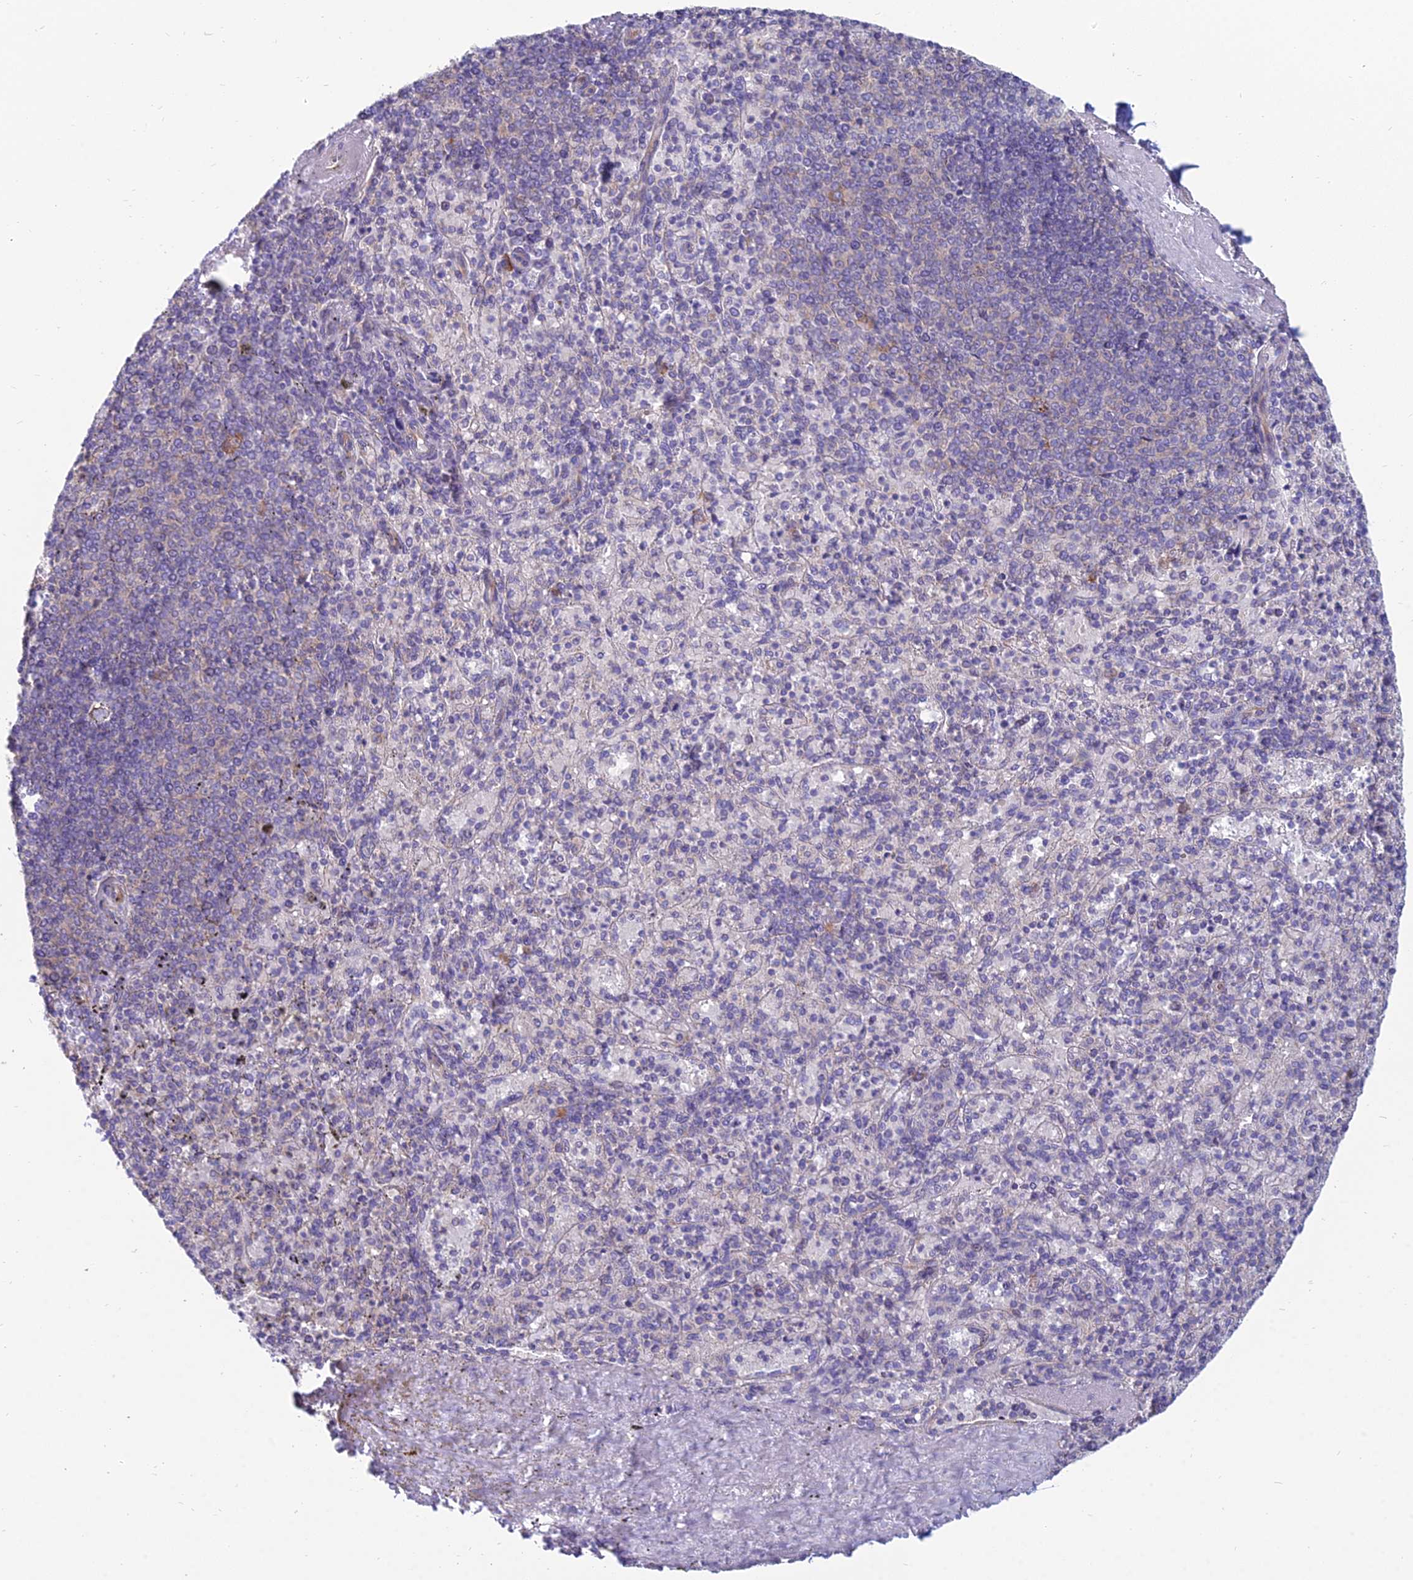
{"staining": {"intensity": "moderate", "quantity": "<25%", "location": "cytoplasmic/membranous"}, "tissue": "spleen", "cell_type": "Cells in red pulp", "image_type": "normal", "snomed": [{"axis": "morphology", "description": "Normal tissue, NOS"}, {"axis": "topography", "description": "Spleen"}], "caption": "IHC of unremarkable human spleen reveals low levels of moderate cytoplasmic/membranous staining in about <25% of cells in red pulp.", "gene": "TXLNA", "patient": {"sex": "male", "age": 82}}